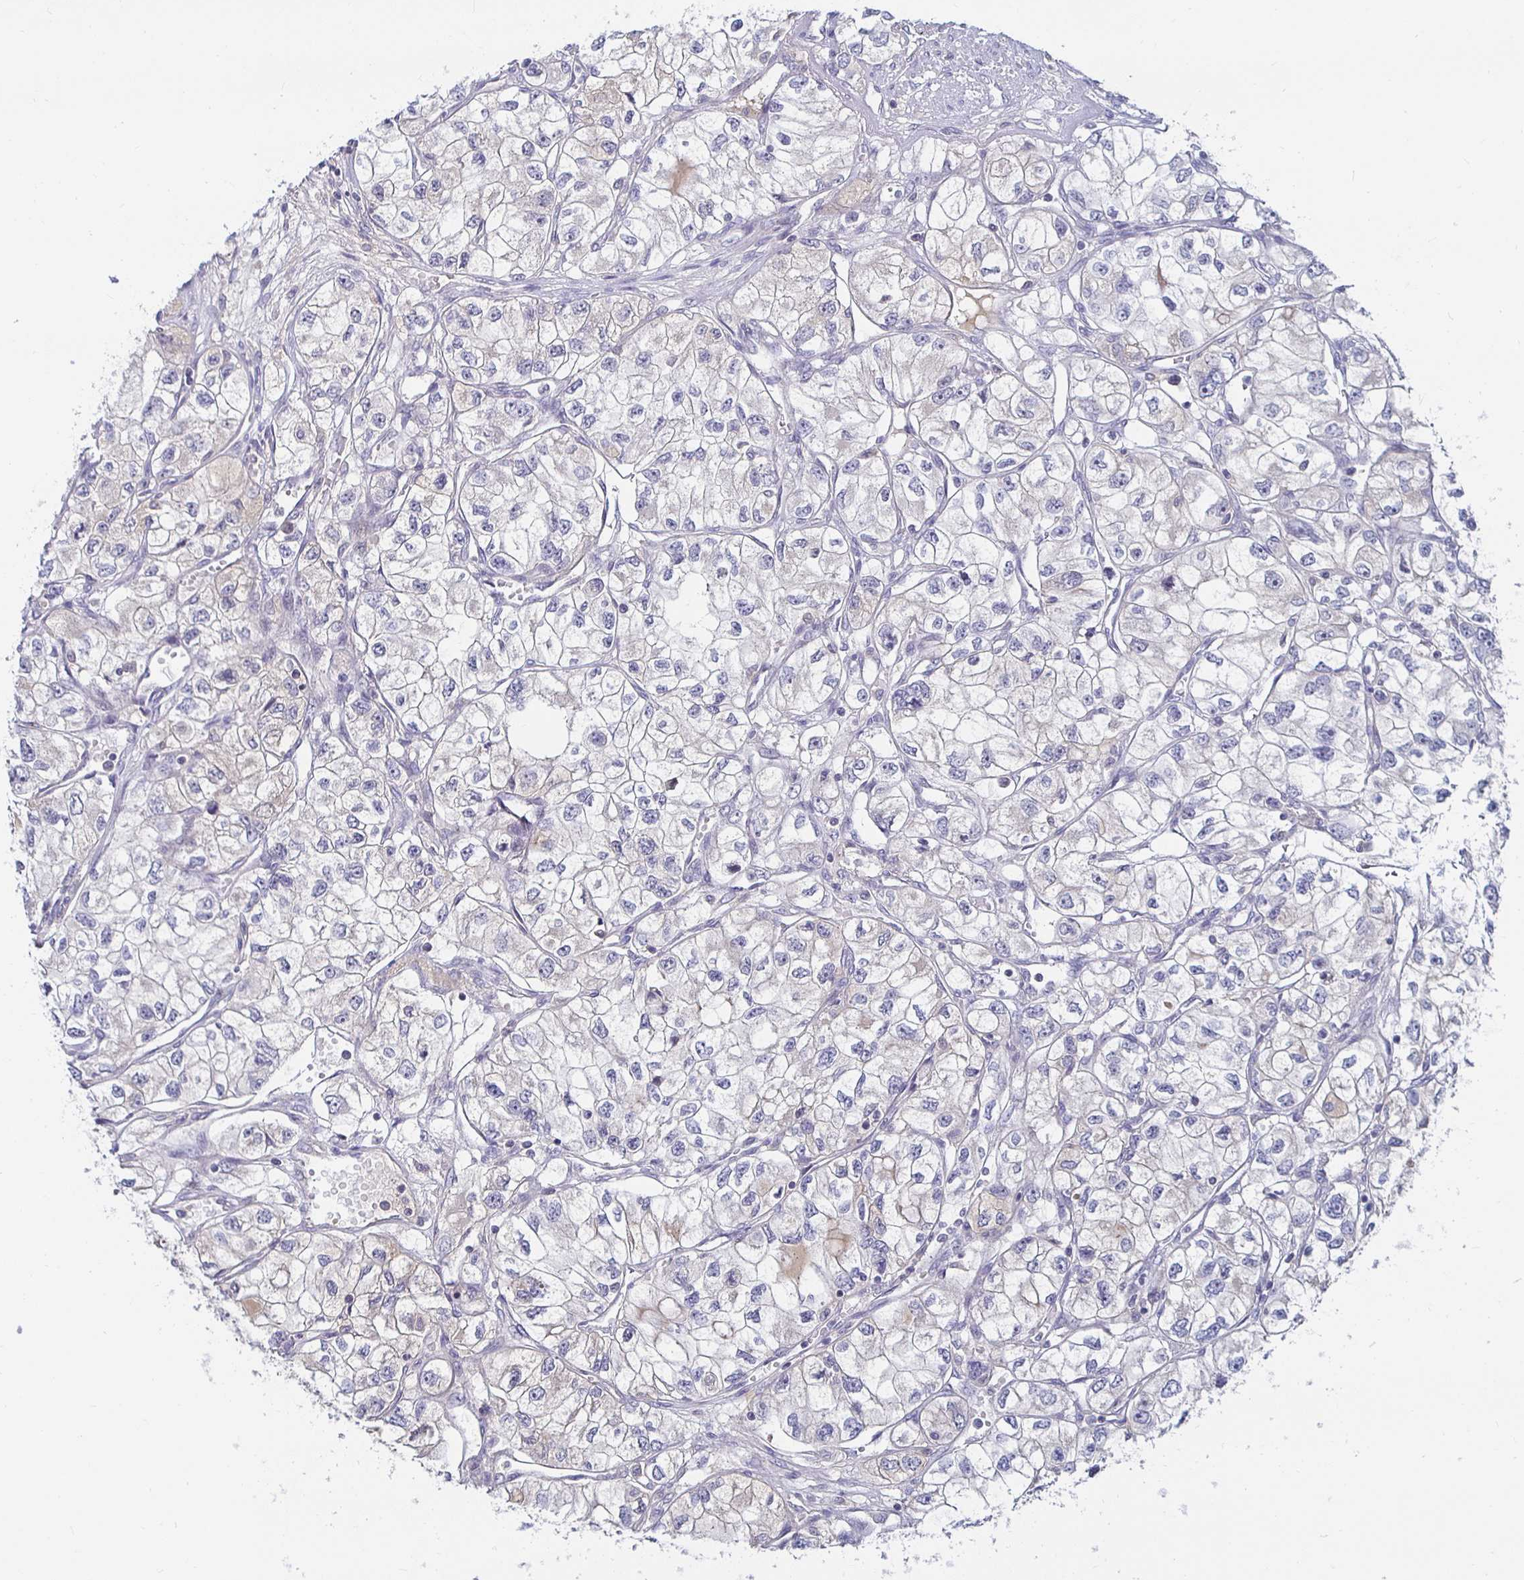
{"staining": {"intensity": "negative", "quantity": "none", "location": "none"}, "tissue": "renal cancer", "cell_type": "Tumor cells", "image_type": "cancer", "snomed": [{"axis": "morphology", "description": "Adenocarcinoma, NOS"}, {"axis": "topography", "description": "Kidney"}], "caption": "A photomicrograph of renal adenocarcinoma stained for a protein shows no brown staining in tumor cells.", "gene": "RNF144B", "patient": {"sex": "female", "age": 59}}